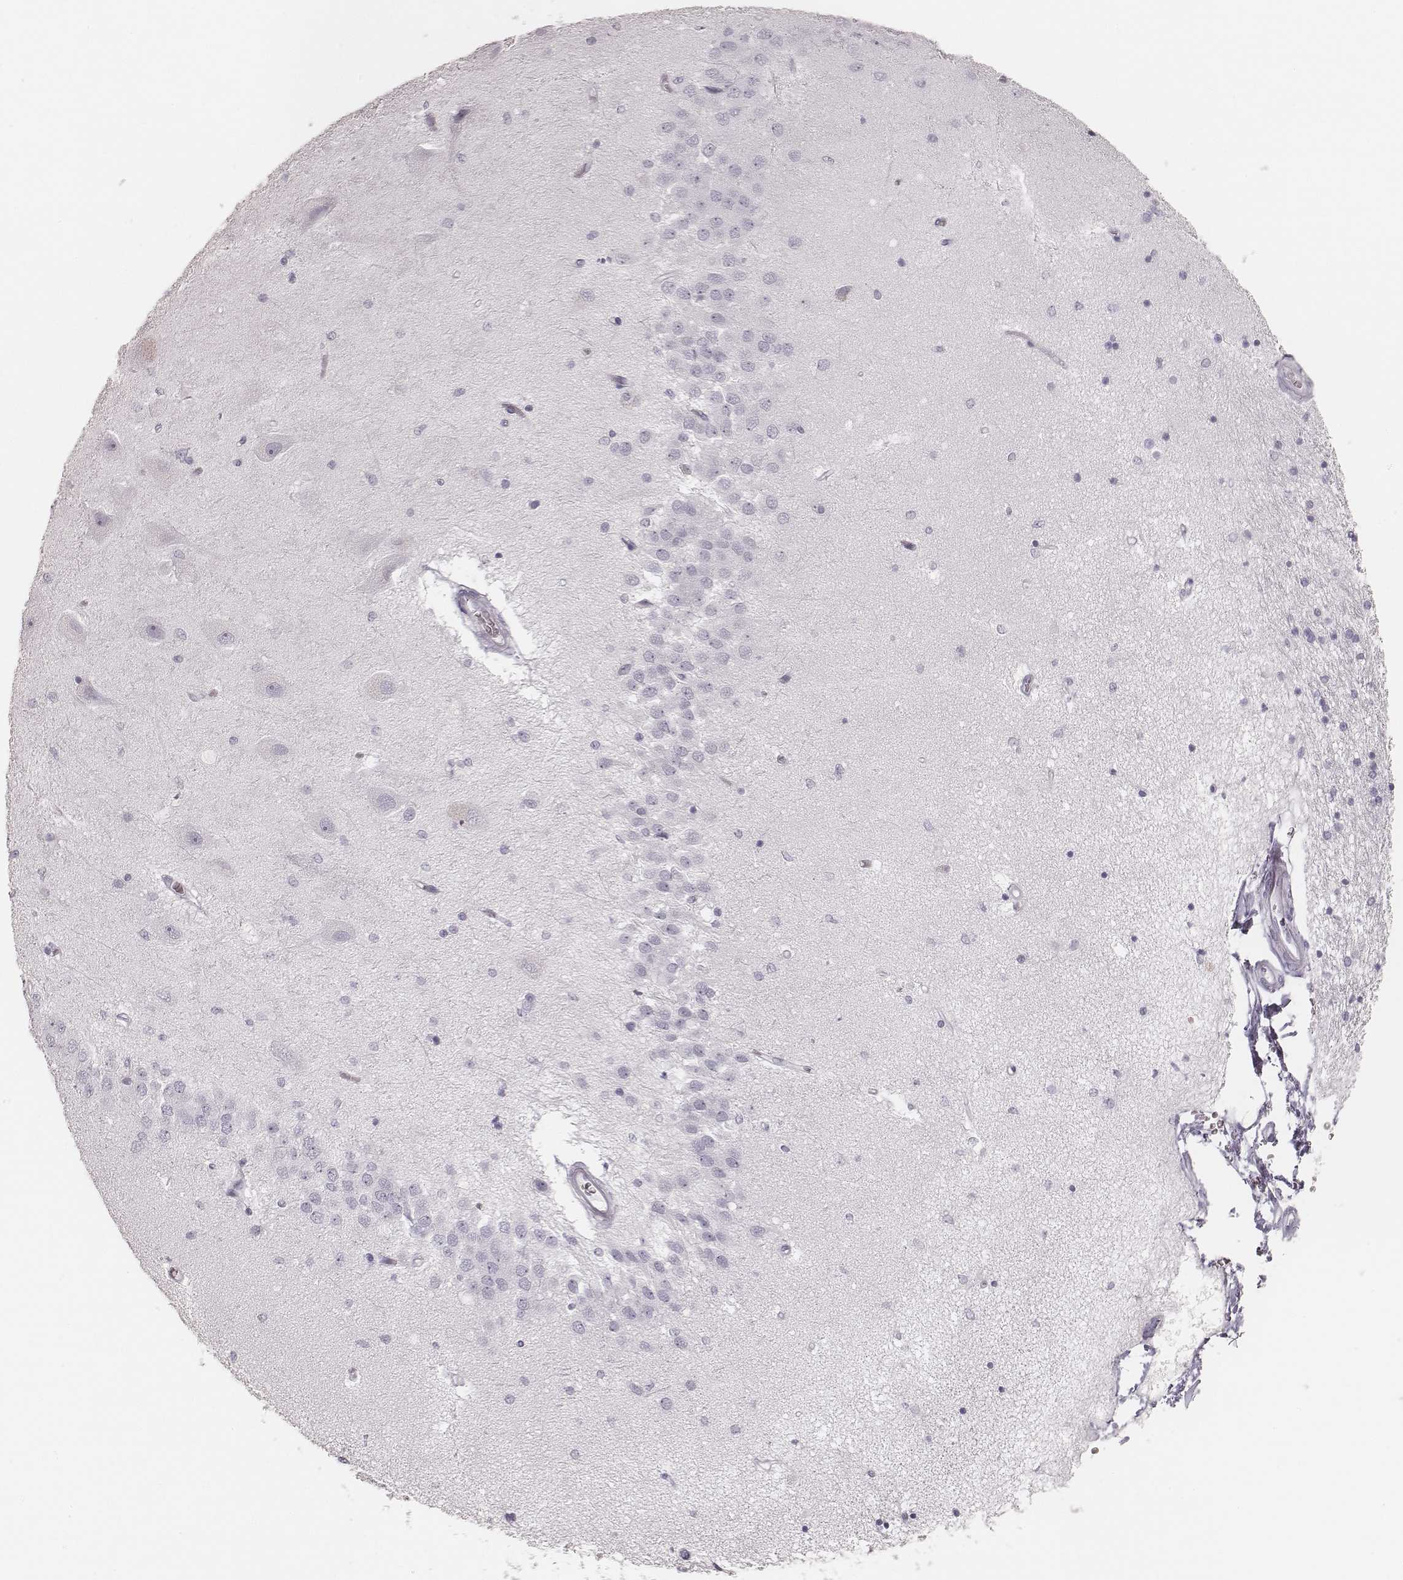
{"staining": {"intensity": "negative", "quantity": "none", "location": "none"}, "tissue": "hippocampus", "cell_type": "Glial cells", "image_type": "normal", "snomed": [{"axis": "morphology", "description": "Normal tissue, NOS"}, {"axis": "topography", "description": "Hippocampus"}], "caption": "IHC image of benign human hippocampus stained for a protein (brown), which displays no expression in glial cells.", "gene": "KRT34", "patient": {"sex": "female", "age": 54}}